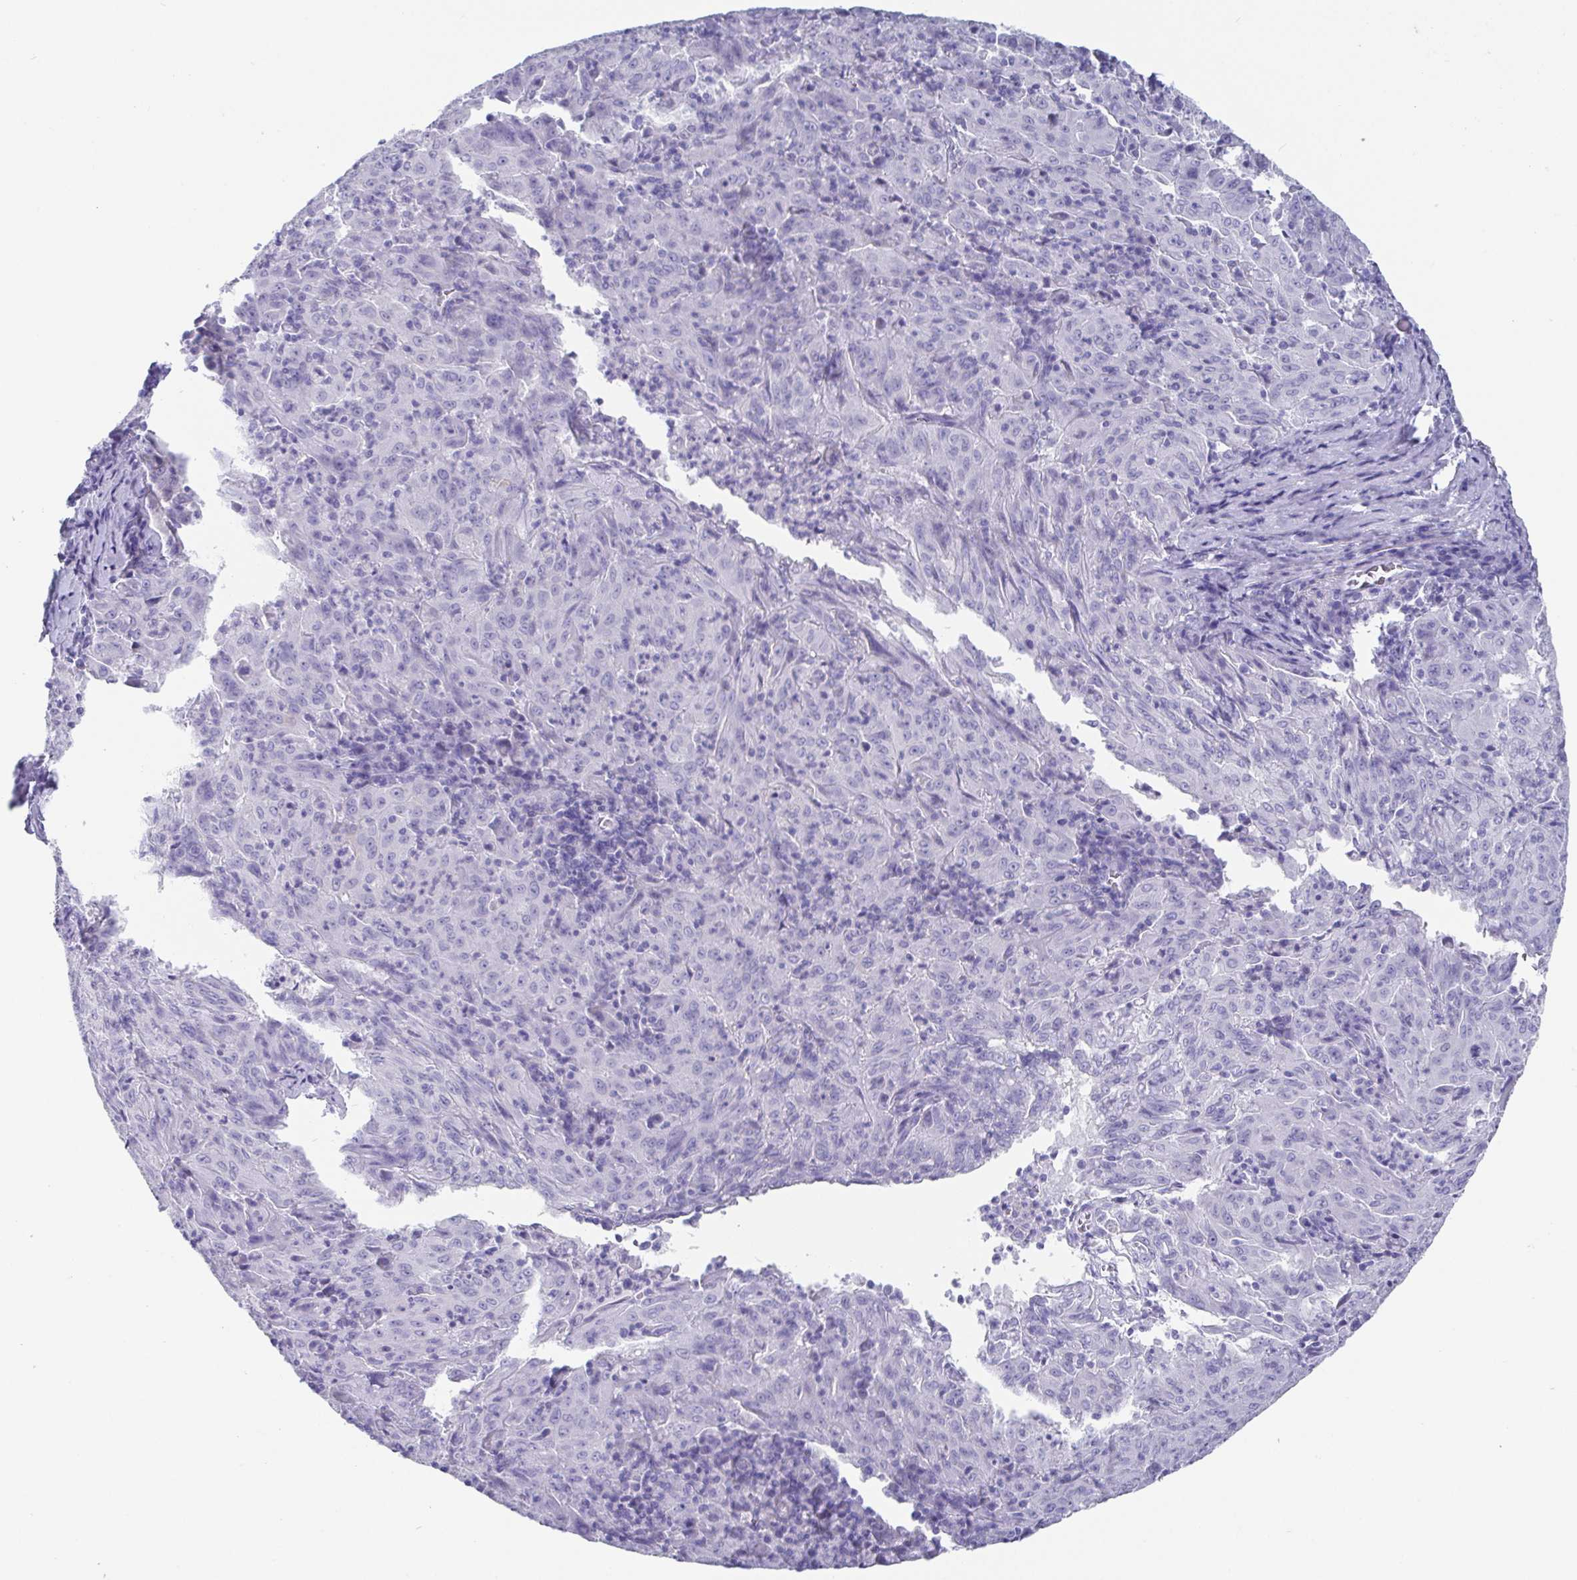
{"staining": {"intensity": "negative", "quantity": "none", "location": "none"}, "tissue": "pancreatic cancer", "cell_type": "Tumor cells", "image_type": "cancer", "snomed": [{"axis": "morphology", "description": "Adenocarcinoma, NOS"}, {"axis": "topography", "description": "Pancreas"}], "caption": "DAB immunohistochemical staining of human pancreatic cancer (adenocarcinoma) demonstrates no significant expression in tumor cells.", "gene": "SCGN", "patient": {"sex": "male", "age": 63}}